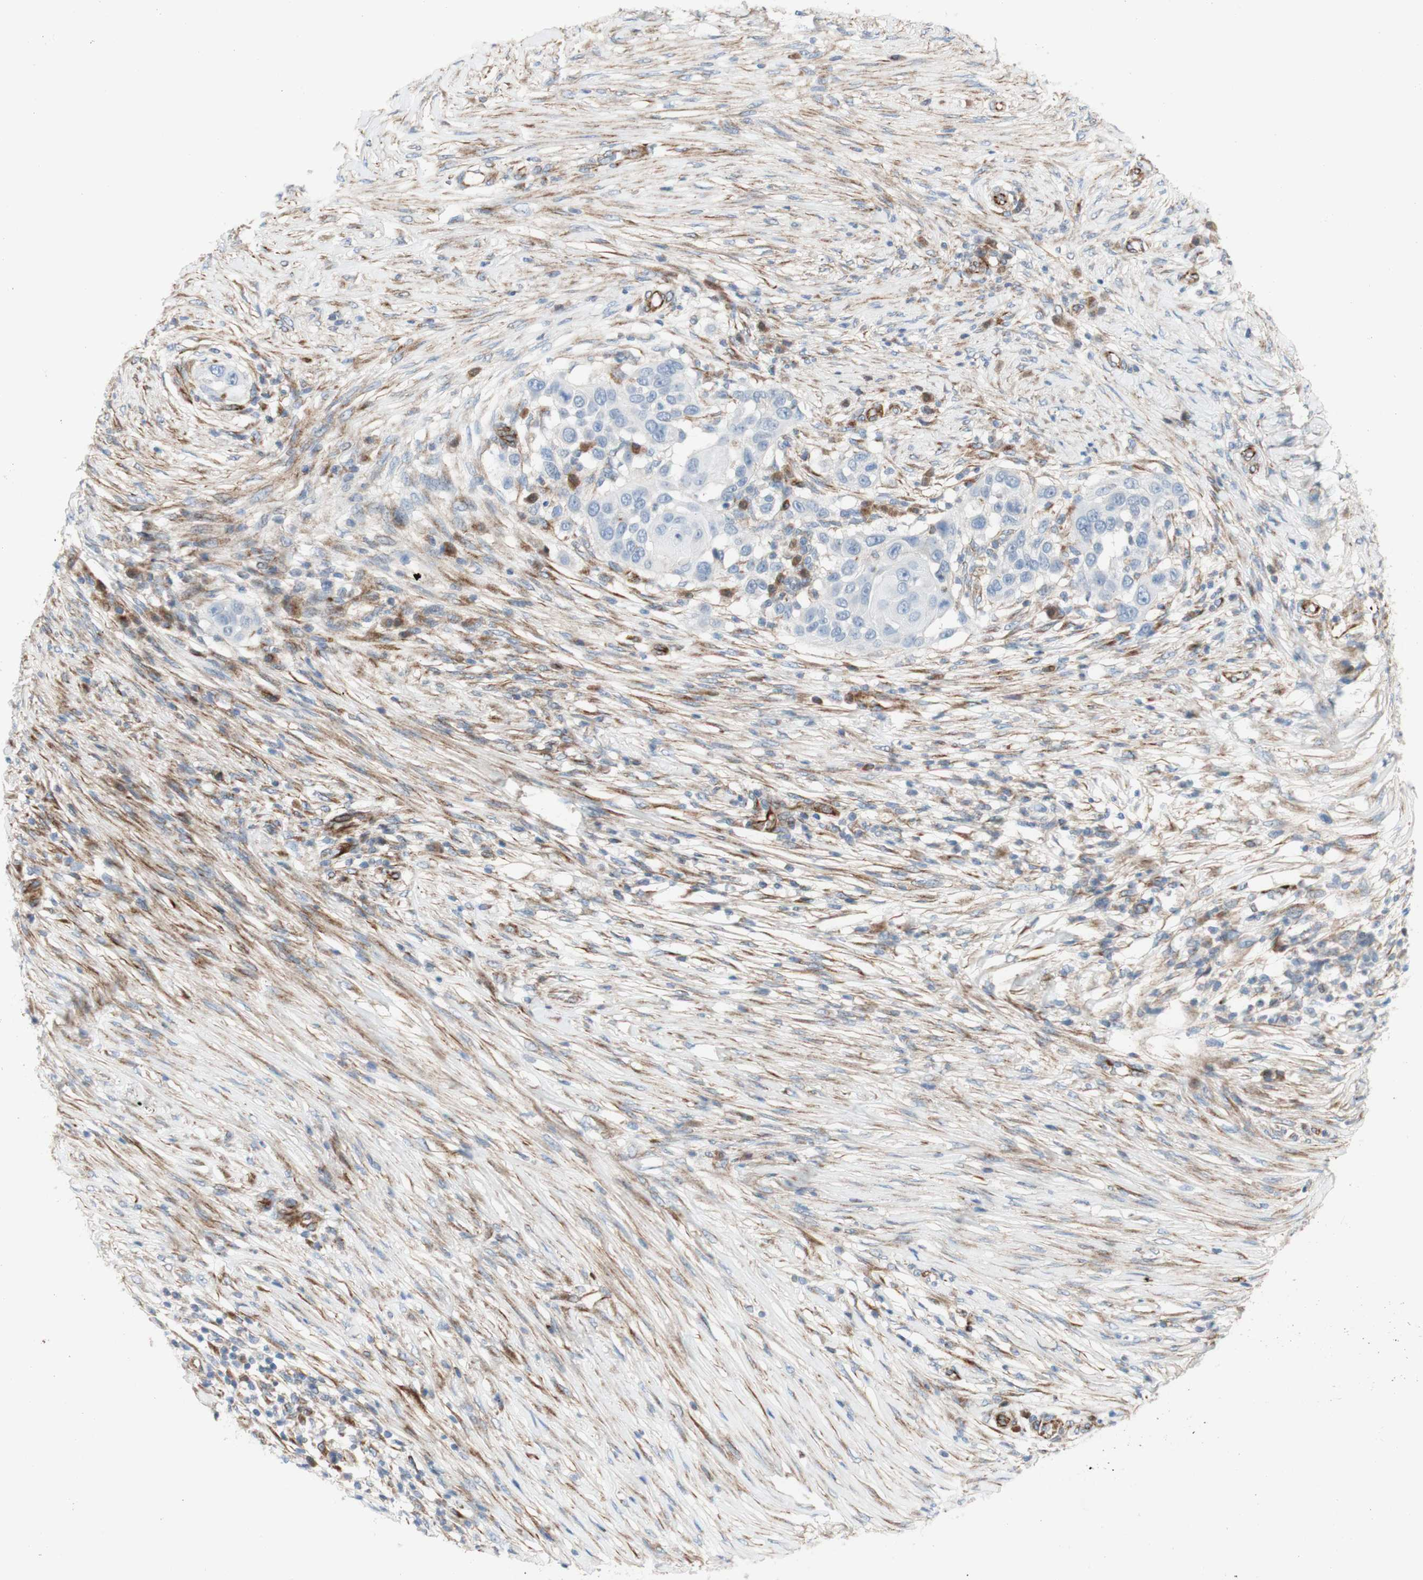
{"staining": {"intensity": "negative", "quantity": "none", "location": "none"}, "tissue": "skin cancer", "cell_type": "Tumor cells", "image_type": "cancer", "snomed": [{"axis": "morphology", "description": "Squamous cell carcinoma, NOS"}, {"axis": "topography", "description": "Skin"}], "caption": "Immunohistochemical staining of human skin cancer shows no significant staining in tumor cells. The staining was performed using DAB to visualize the protein expression in brown, while the nuclei were stained in blue with hematoxylin (Magnification: 20x).", "gene": "POU2AF1", "patient": {"sex": "female", "age": 44}}